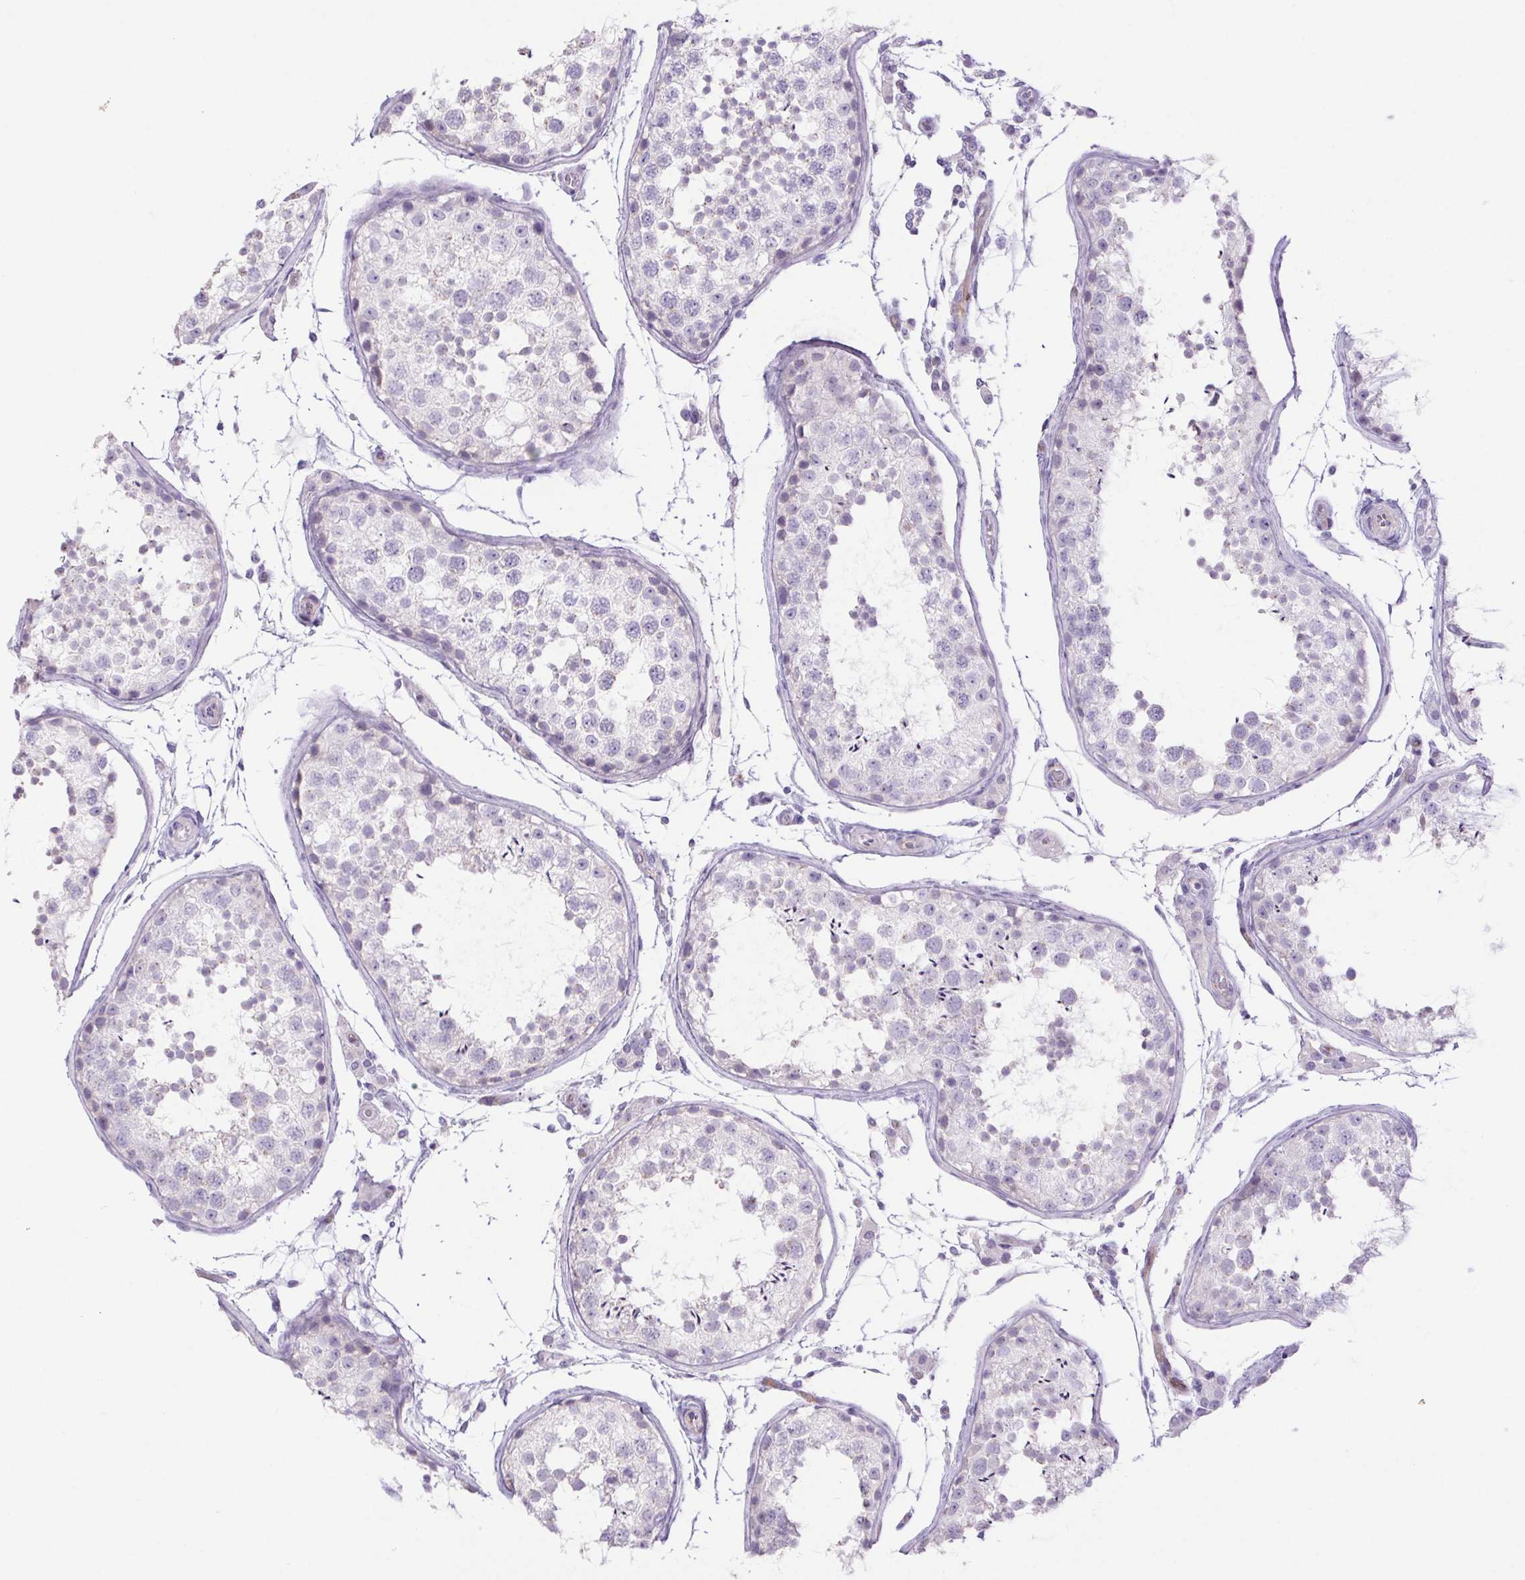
{"staining": {"intensity": "negative", "quantity": "none", "location": "none"}, "tissue": "testis", "cell_type": "Cells in seminiferous ducts", "image_type": "normal", "snomed": [{"axis": "morphology", "description": "Normal tissue, NOS"}, {"axis": "topography", "description": "Testis"}], "caption": "Benign testis was stained to show a protein in brown. There is no significant positivity in cells in seminiferous ducts. (Brightfield microscopy of DAB (3,3'-diaminobenzidine) immunohistochemistry (IHC) at high magnification).", "gene": "ERP27", "patient": {"sex": "male", "age": 29}}